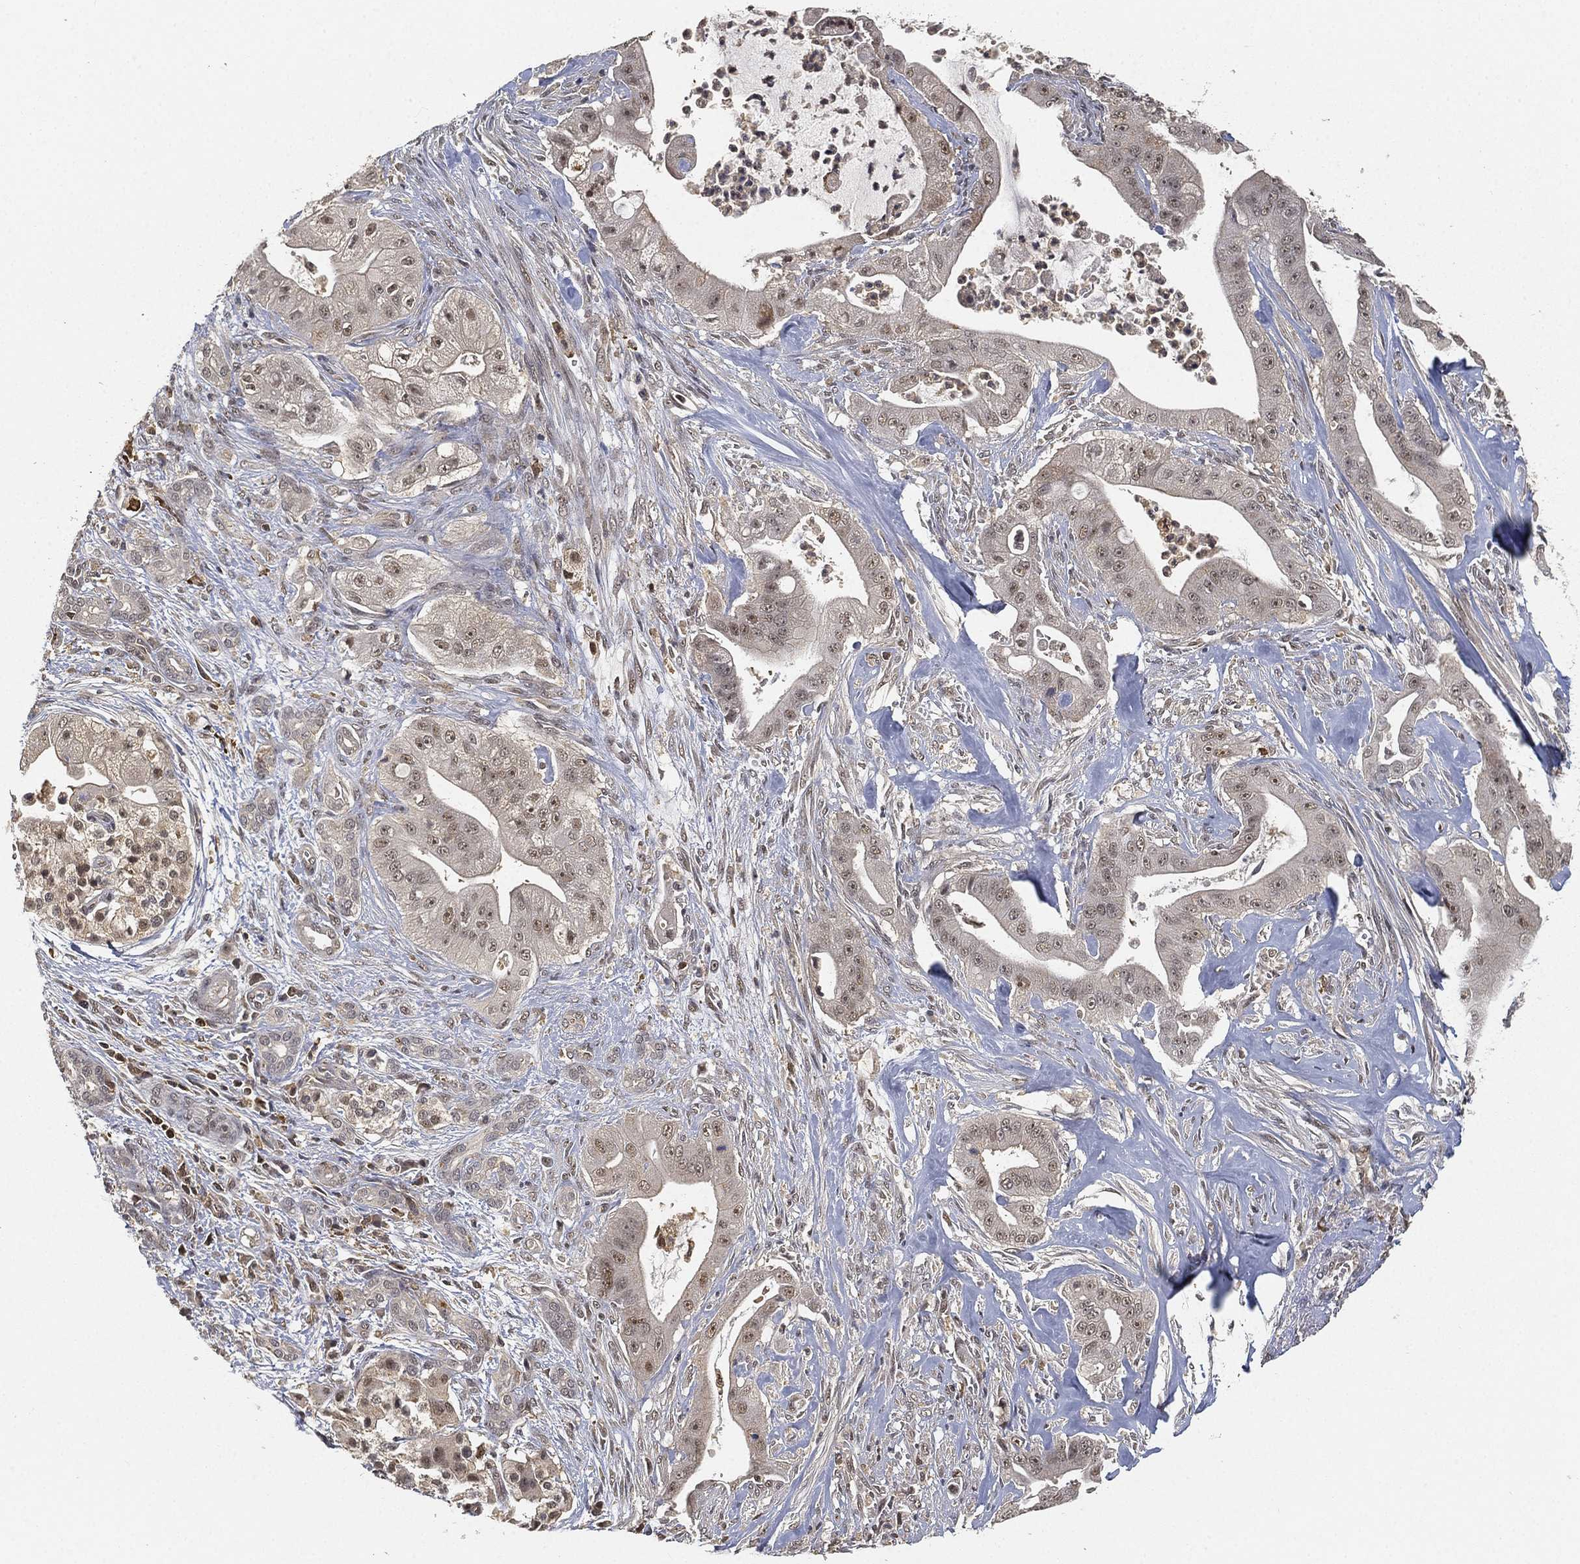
{"staining": {"intensity": "negative", "quantity": "none", "location": "none"}, "tissue": "pancreatic cancer", "cell_type": "Tumor cells", "image_type": "cancer", "snomed": [{"axis": "morphology", "description": "Normal tissue, NOS"}, {"axis": "morphology", "description": "Inflammation, NOS"}, {"axis": "morphology", "description": "Adenocarcinoma, NOS"}, {"axis": "topography", "description": "Pancreas"}], "caption": "IHC photomicrograph of human pancreatic adenocarcinoma stained for a protein (brown), which reveals no staining in tumor cells.", "gene": "WDR26", "patient": {"sex": "male", "age": 57}}